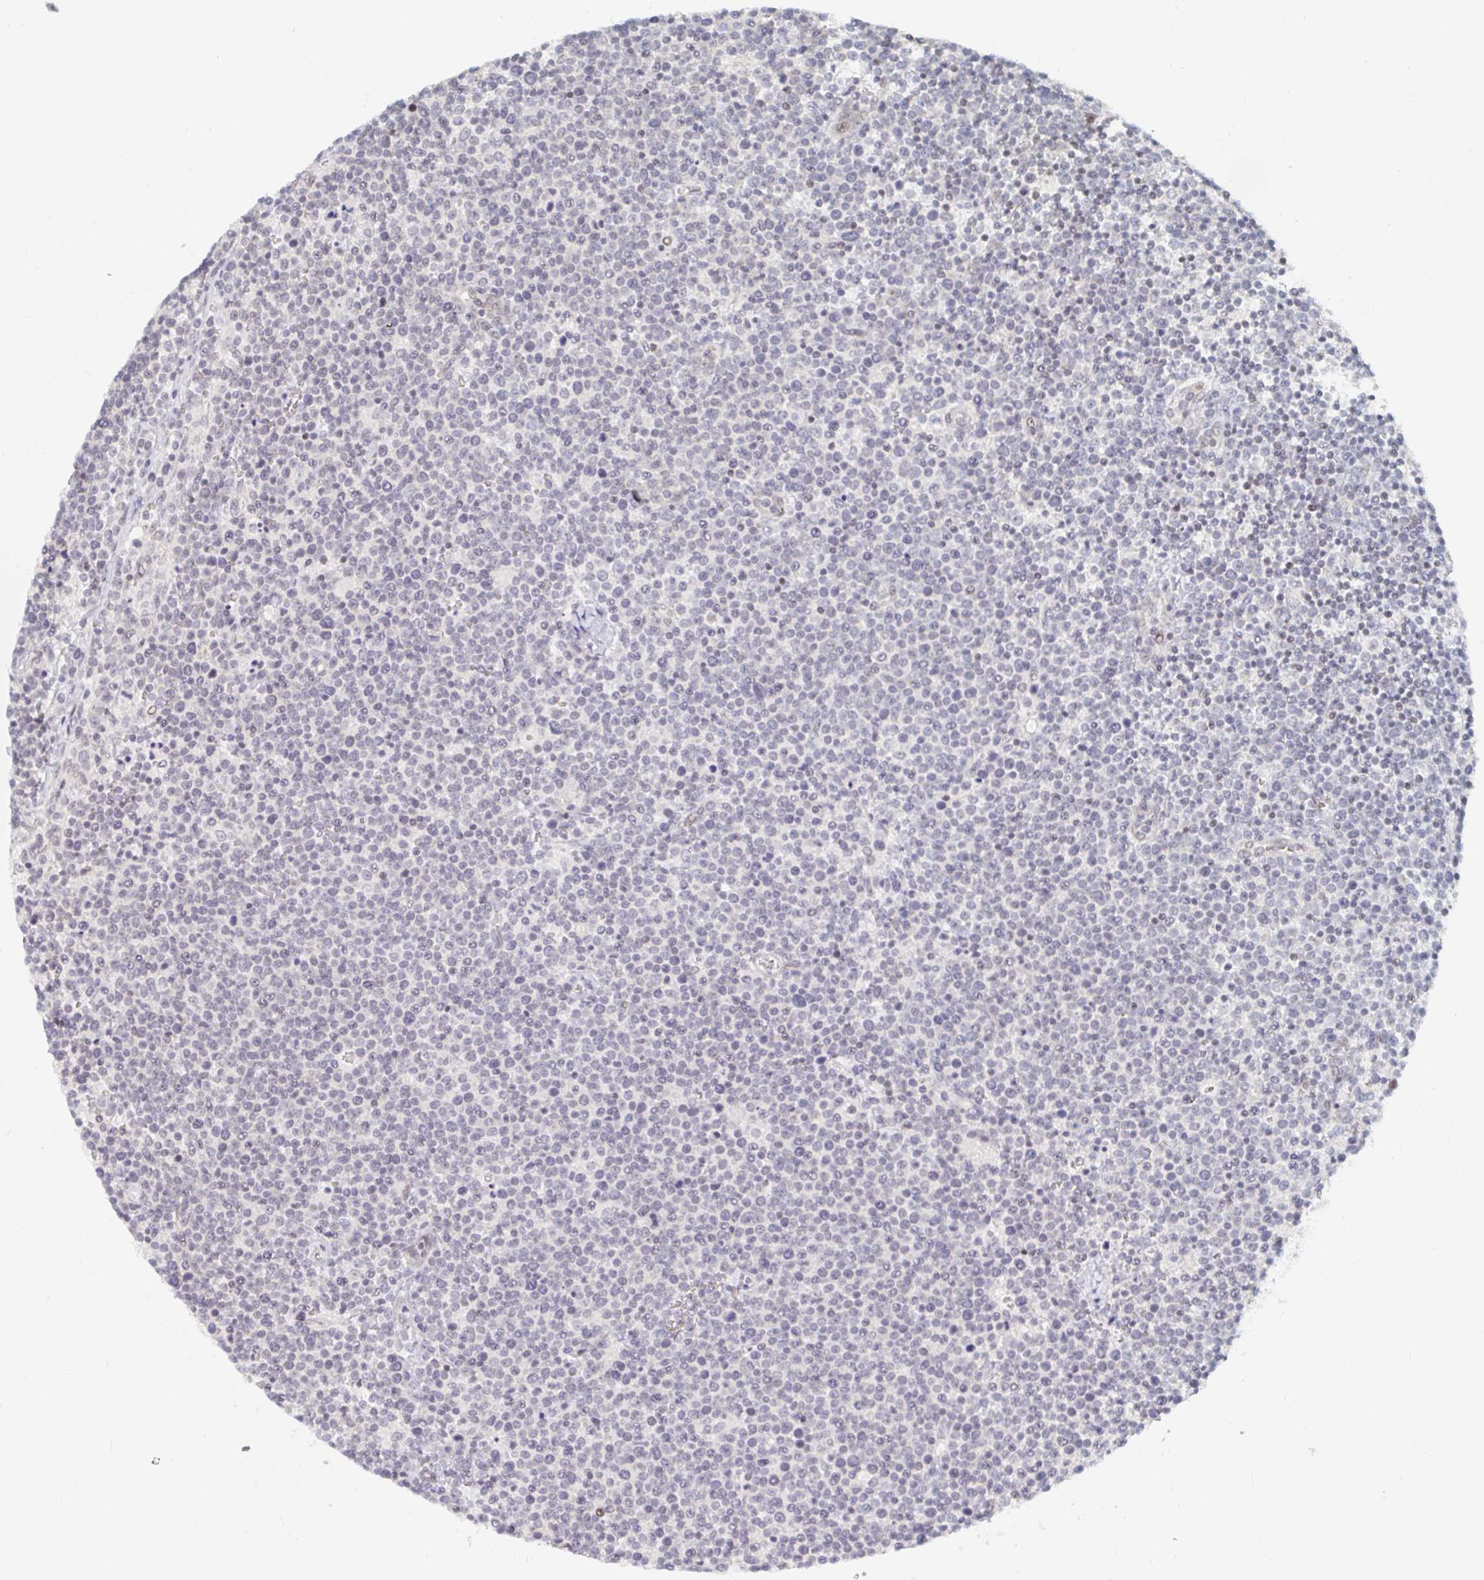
{"staining": {"intensity": "negative", "quantity": "none", "location": "none"}, "tissue": "lymphoma", "cell_type": "Tumor cells", "image_type": "cancer", "snomed": [{"axis": "morphology", "description": "Malignant lymphoma, non-Hodgkin's type, High grade"}, {"axis": "topography", "description": "Lymph node"}], "caption": "An image of lymphoma stained for a protein reveals no brown staining in tumor cells.", "gene": "CHD2", "patient": {"sex": "male", "age": 61}}